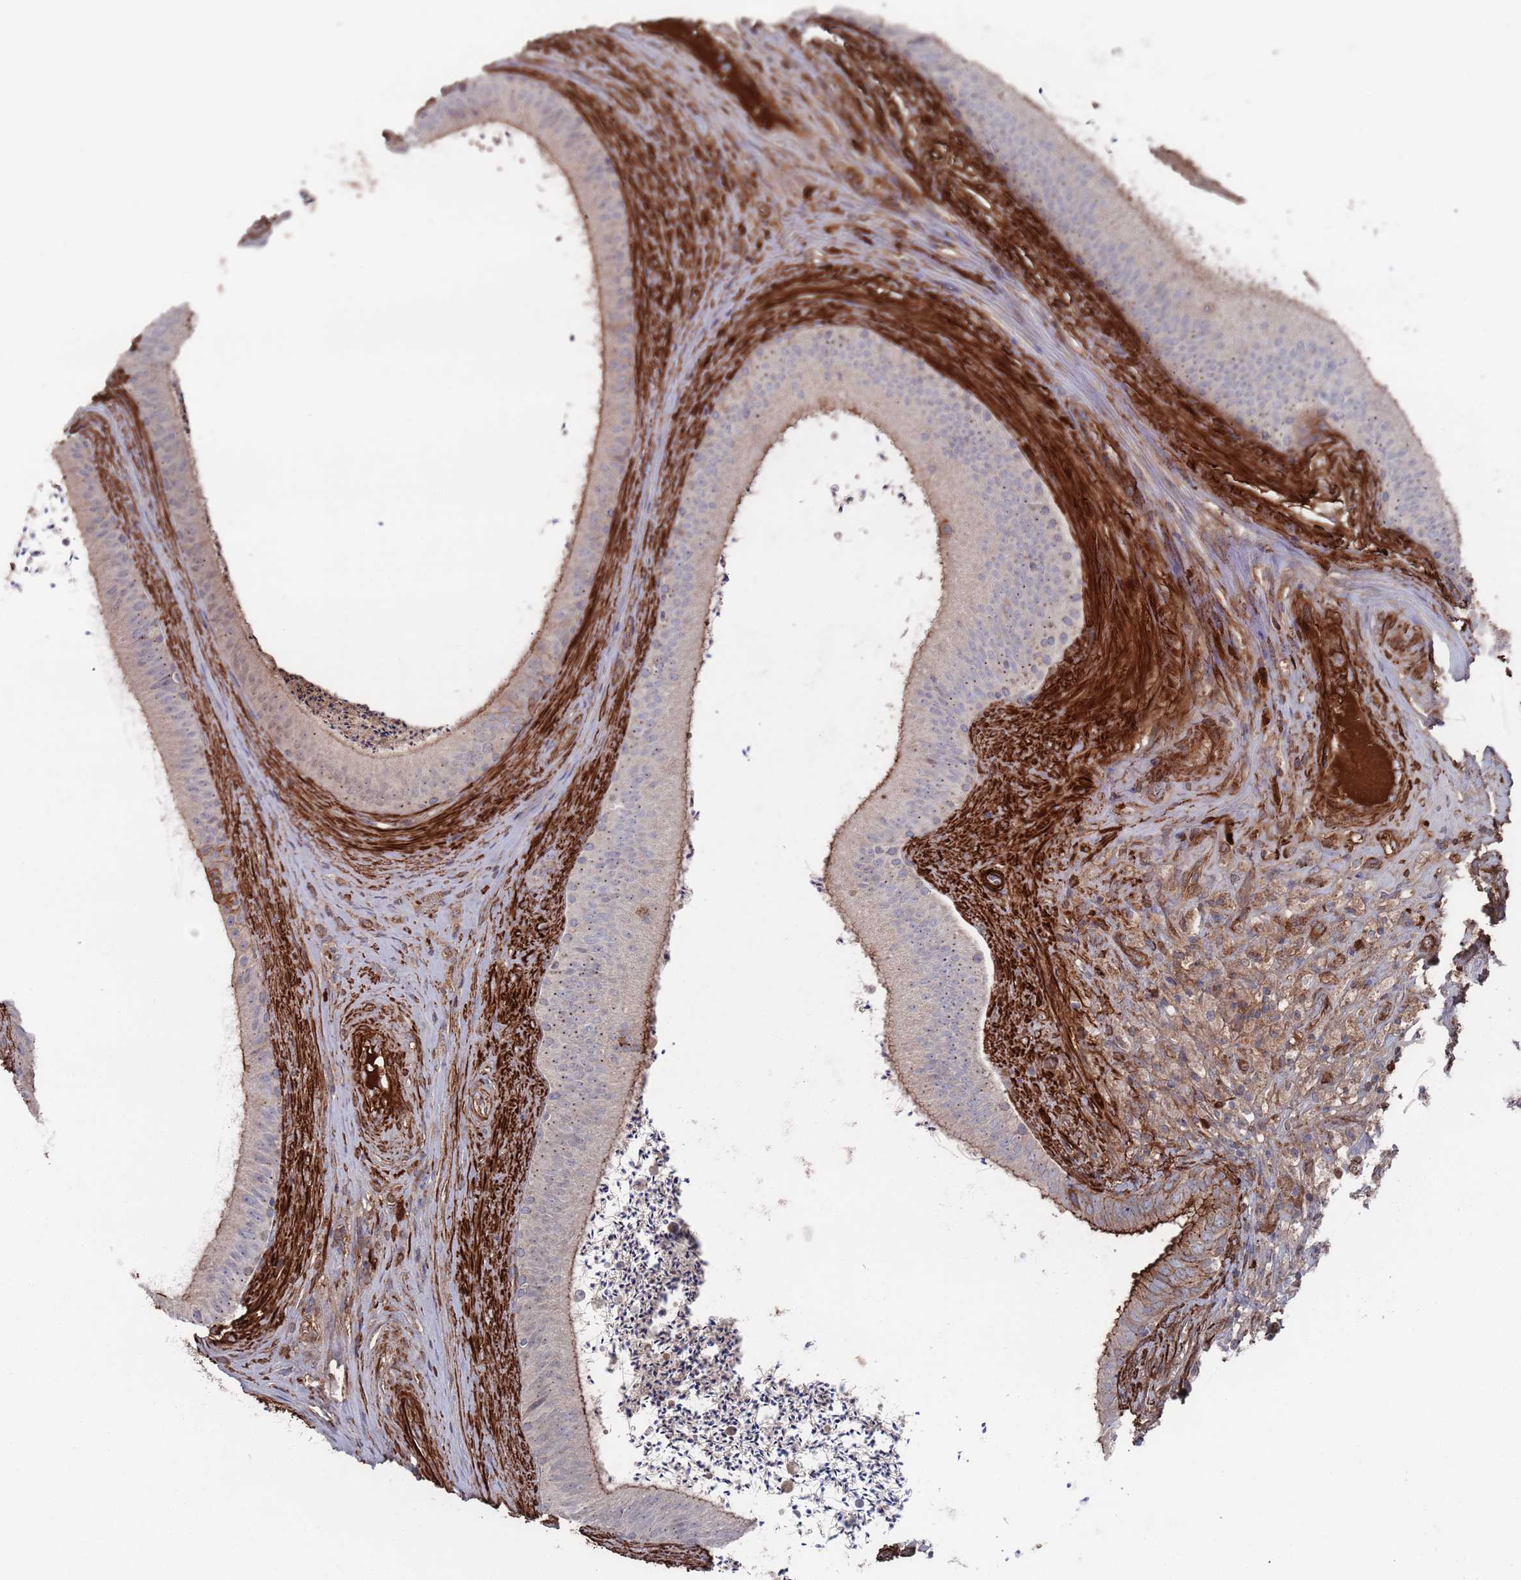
{"staining": {"intensity": "moderate", "quantity": "<25%", "location": "cytoplasmic/membranous"}, "tissue": "epididymis", "cell_type": "Glandular cells", "image_type": "normal", "snomed": [{"axis": "morphology", "description": "Normal tissue, NOS"}, {"axis": "topography", "description": "Testis"}, {"axis": "topography", "description": "Epididymis"}], "caption": "A high-resolution histopathology image shows immunohistochemistry (IHC) staining of unremarkable epididymis, which exhibits moderate cytoplasmic/membranous staining in about <25% of glandular cells. (DAB = brown stain, brightfield microscopy at high magnification).", "gene": "PLEKHA4", "patient": {"sex": "male", "age": 41}}